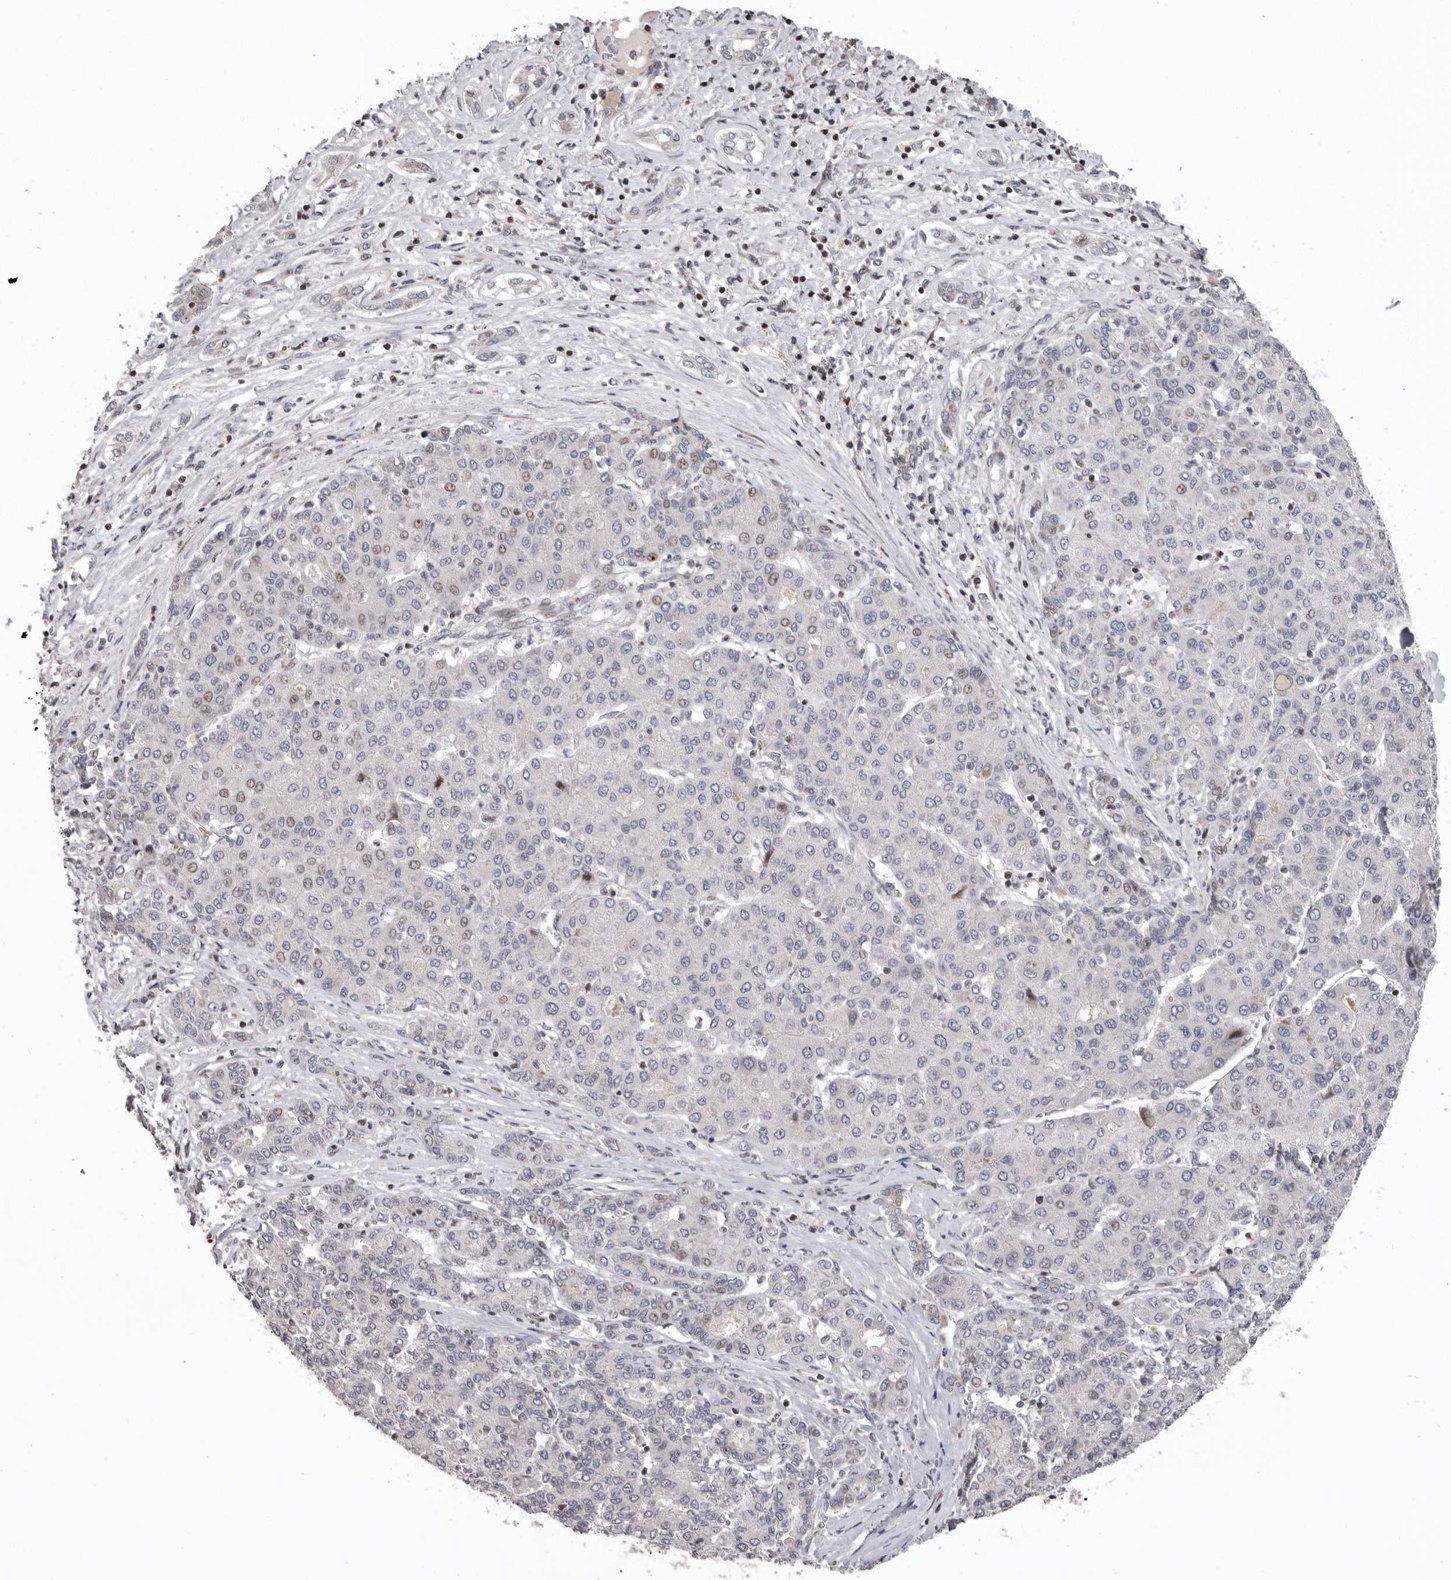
{"staining": {"intensity": "moderate", "quantity": "25%-75%", "location": "nuclear"}, "tissue": "liver cancer", "cell_type": "Tumor cells", "image_type": "cancer", "snomed": [{"axis": "morphology", "description": "Carcinoma, Hepatocellular, NOS"}, {"axis": "topography", "description": "Liver"}], "caption": "The photomicrograph shows a brown stain indicating the presence of a protein in the nuclear of tumor cells in liver cancer.", "gene": "AZIN1", "patient": {"sex": "male", "age": 65}}